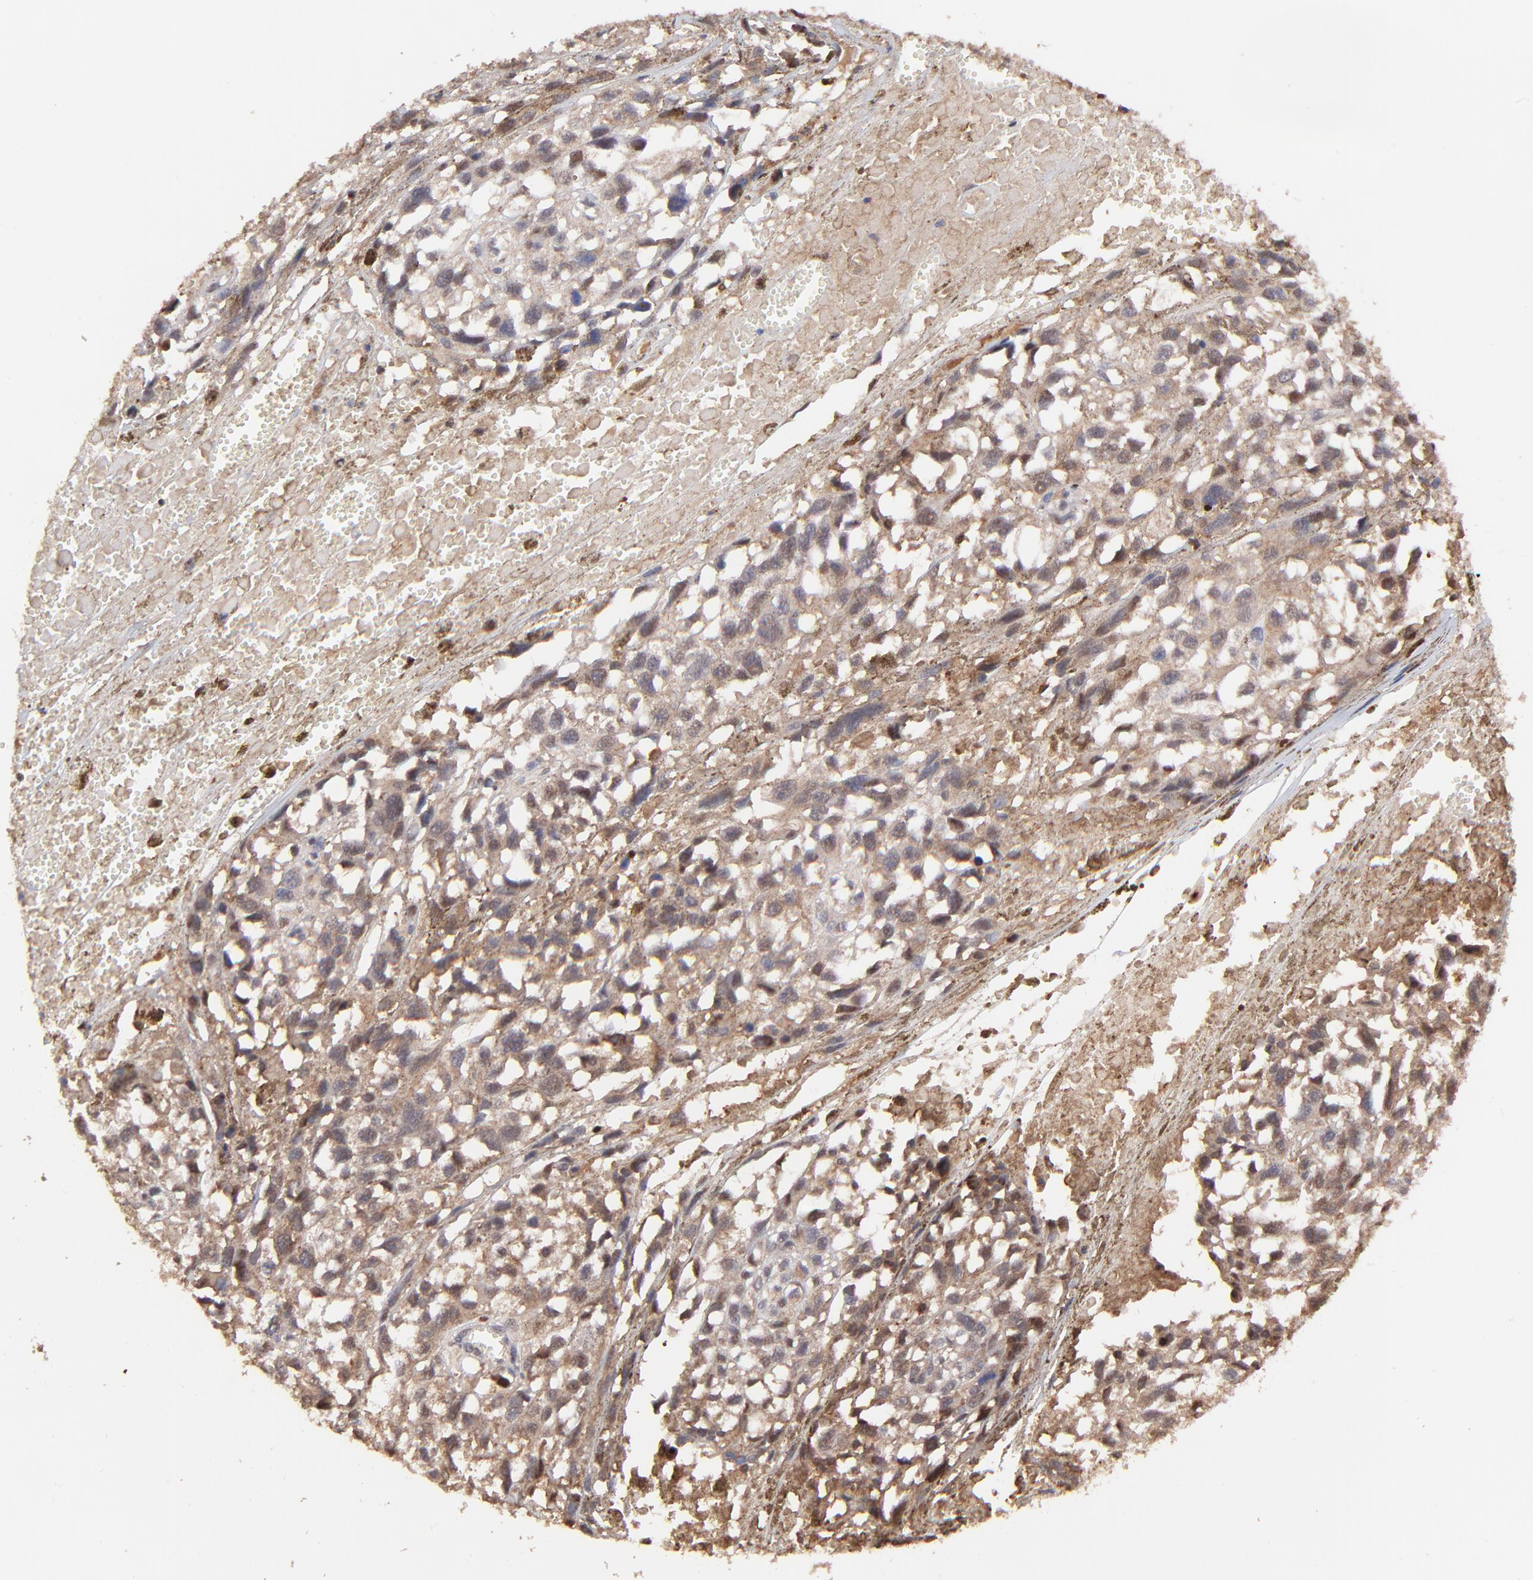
{"staining": {"intensity": "moderate", "quantity": ">75%", "location": "cytoplasmic/membranous,nuclear"}, "tissue": "melanoma", "cell_type": "Tumor cells", "image_type": "cancer", "snomed": [{"axis": "morphology", "description": "Malignant melanoma, Metastatic site"}, {"axis": "topography", "description": "Lymph node"}], "caption": "Malignant melanoma (metastatic site) stained with DAB IHC demonstrates medium levels of moderate cytoplasmic/membranous and nuclear positivity in about >75% of tumor cells.", "gene": "PSMA6", "patient": {"sex": "male", "age": 59}}